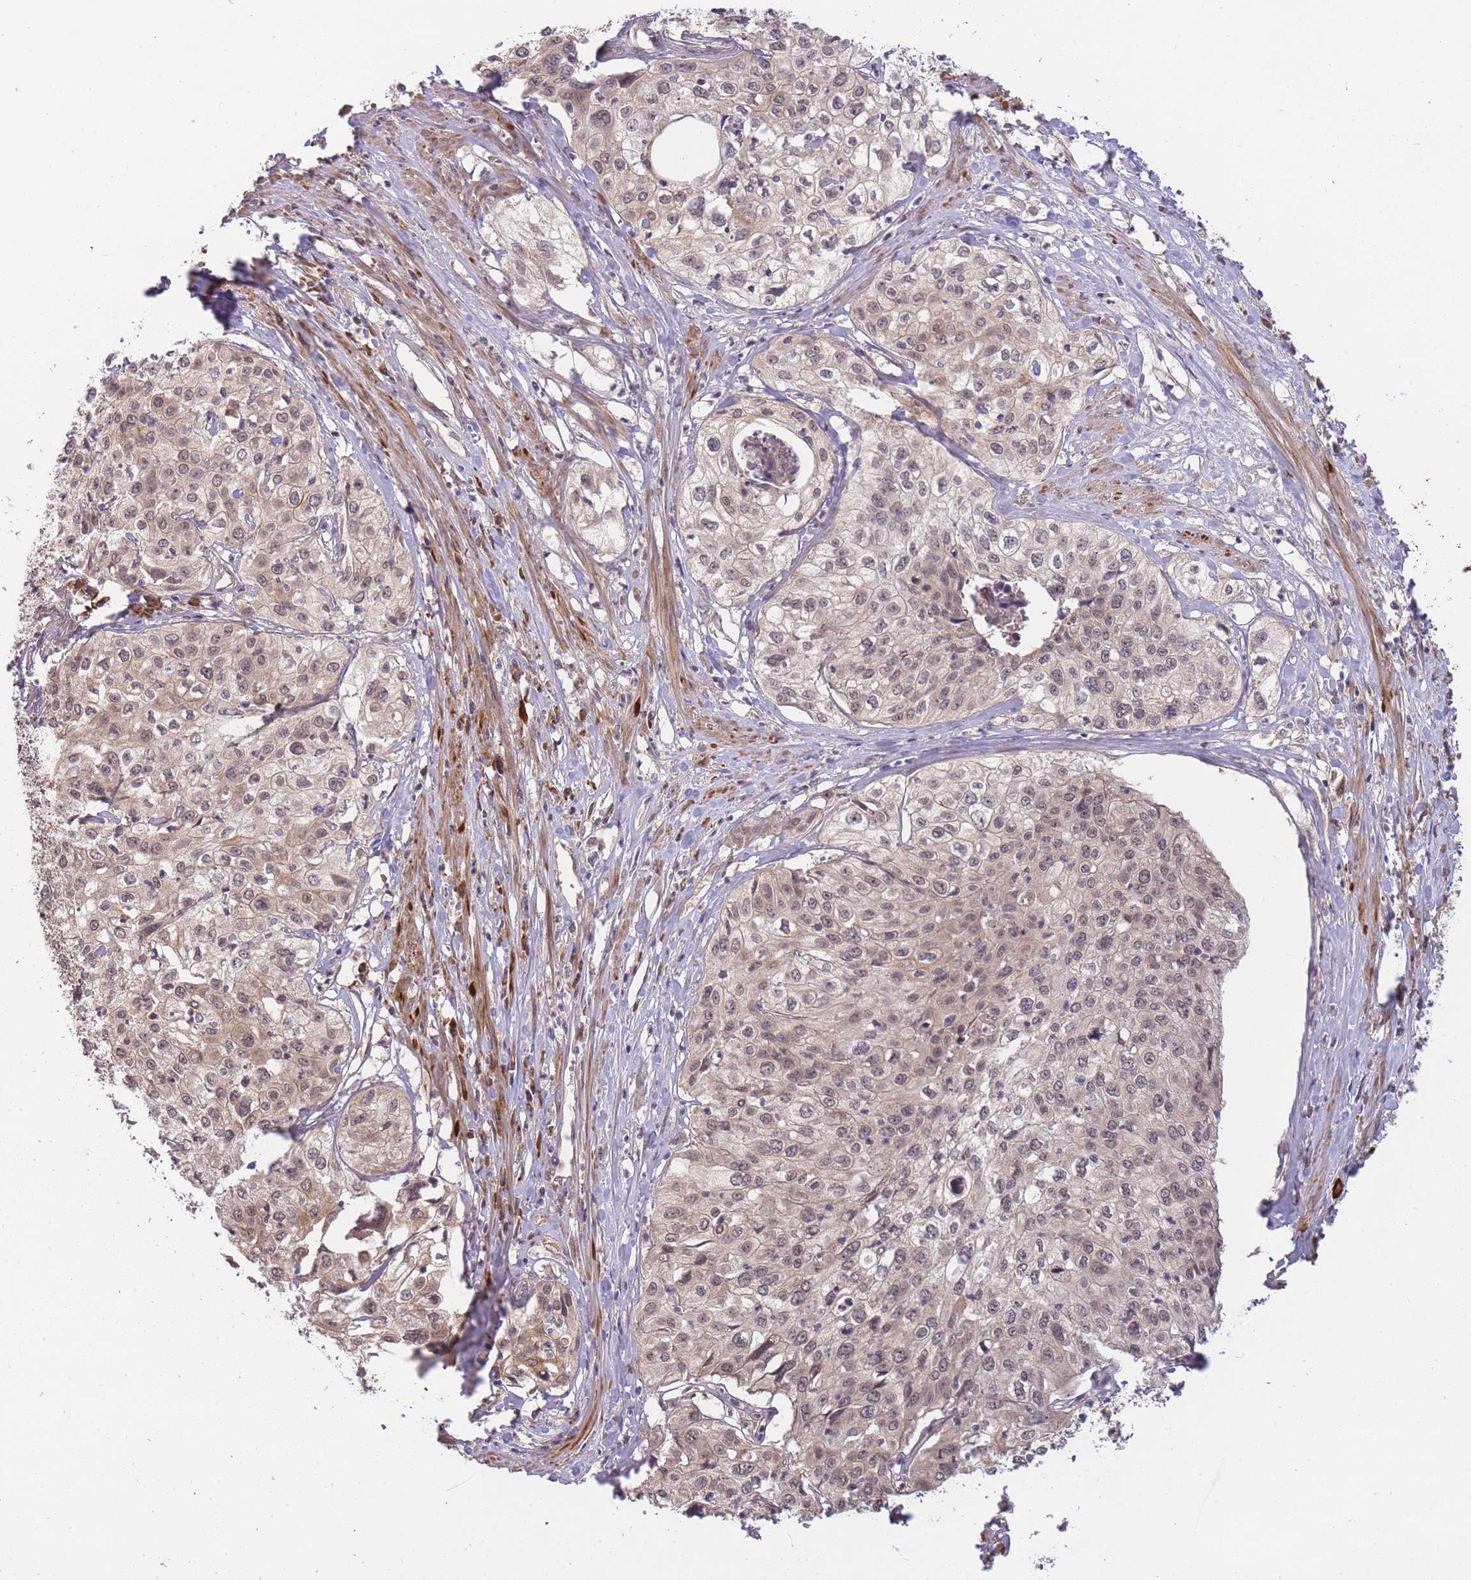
{"staining": {"intensity": "weak", "quantity": "25%-75%", "location": "cytoplasmic/membranous,nuclear"}, "tissue": "cervical cancer", "cell_type": "Tumor cells", "image_type": "cancer", "snomed": [{"axis": "morphology", "description": "Squamous cell carcinoma, NOS"}, {"axis": "topography", "description": "Cervix"}], "caption": "Cervical cancer stained for a protein reveals weak cytoplasmic/membranous and nuclear positivity in tumor cells. (DAB IHC with brightfield microscopy, high magnification).", "gene": "SMC6", "patient": {"sex": "female", "age": 31}}